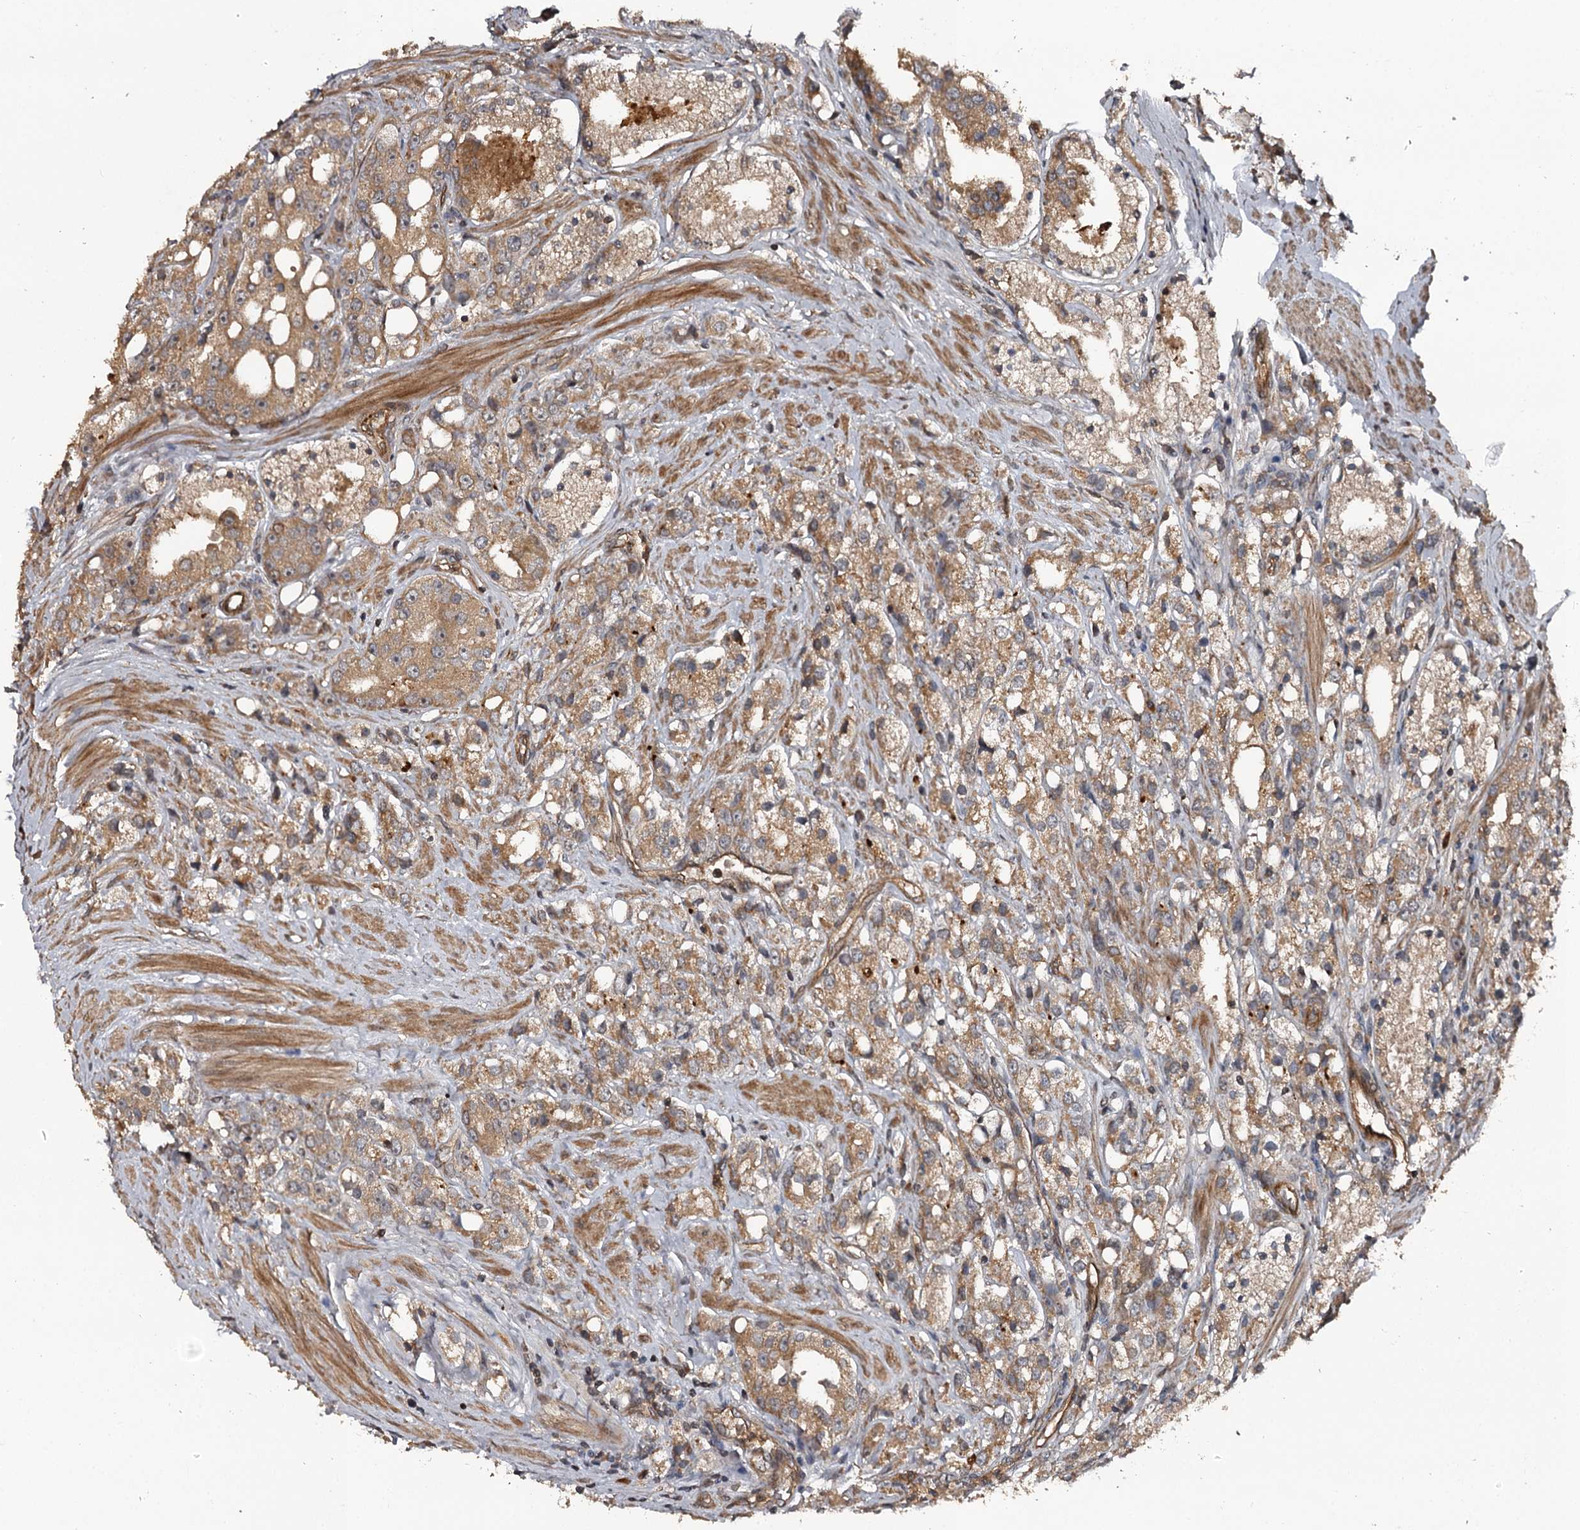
{"staining": {"intensity": "moderate", "quantity": ">75%", "location": "cytoplasmic/membranous"}, "tissue": "prostate cancer", "cell_type": "Tumor cells", "image_type": "cancer", "snomed": [{"axis": "morphology", "description": "Adenocarcinoma, NOS"}, {"axis": "topography", "description": "Prostate"}], "caption": "This micrograph reveals adenocarcinoma (prostate) stained with immunohistochemistry to label a protein in brown. The cytoplasmic/membranous of tumor cells show moderate positivity for the protein. Nuclei are counter-stained blue.", "gene": "RAB21", "patient": {"sex": "male", "age": 79}}